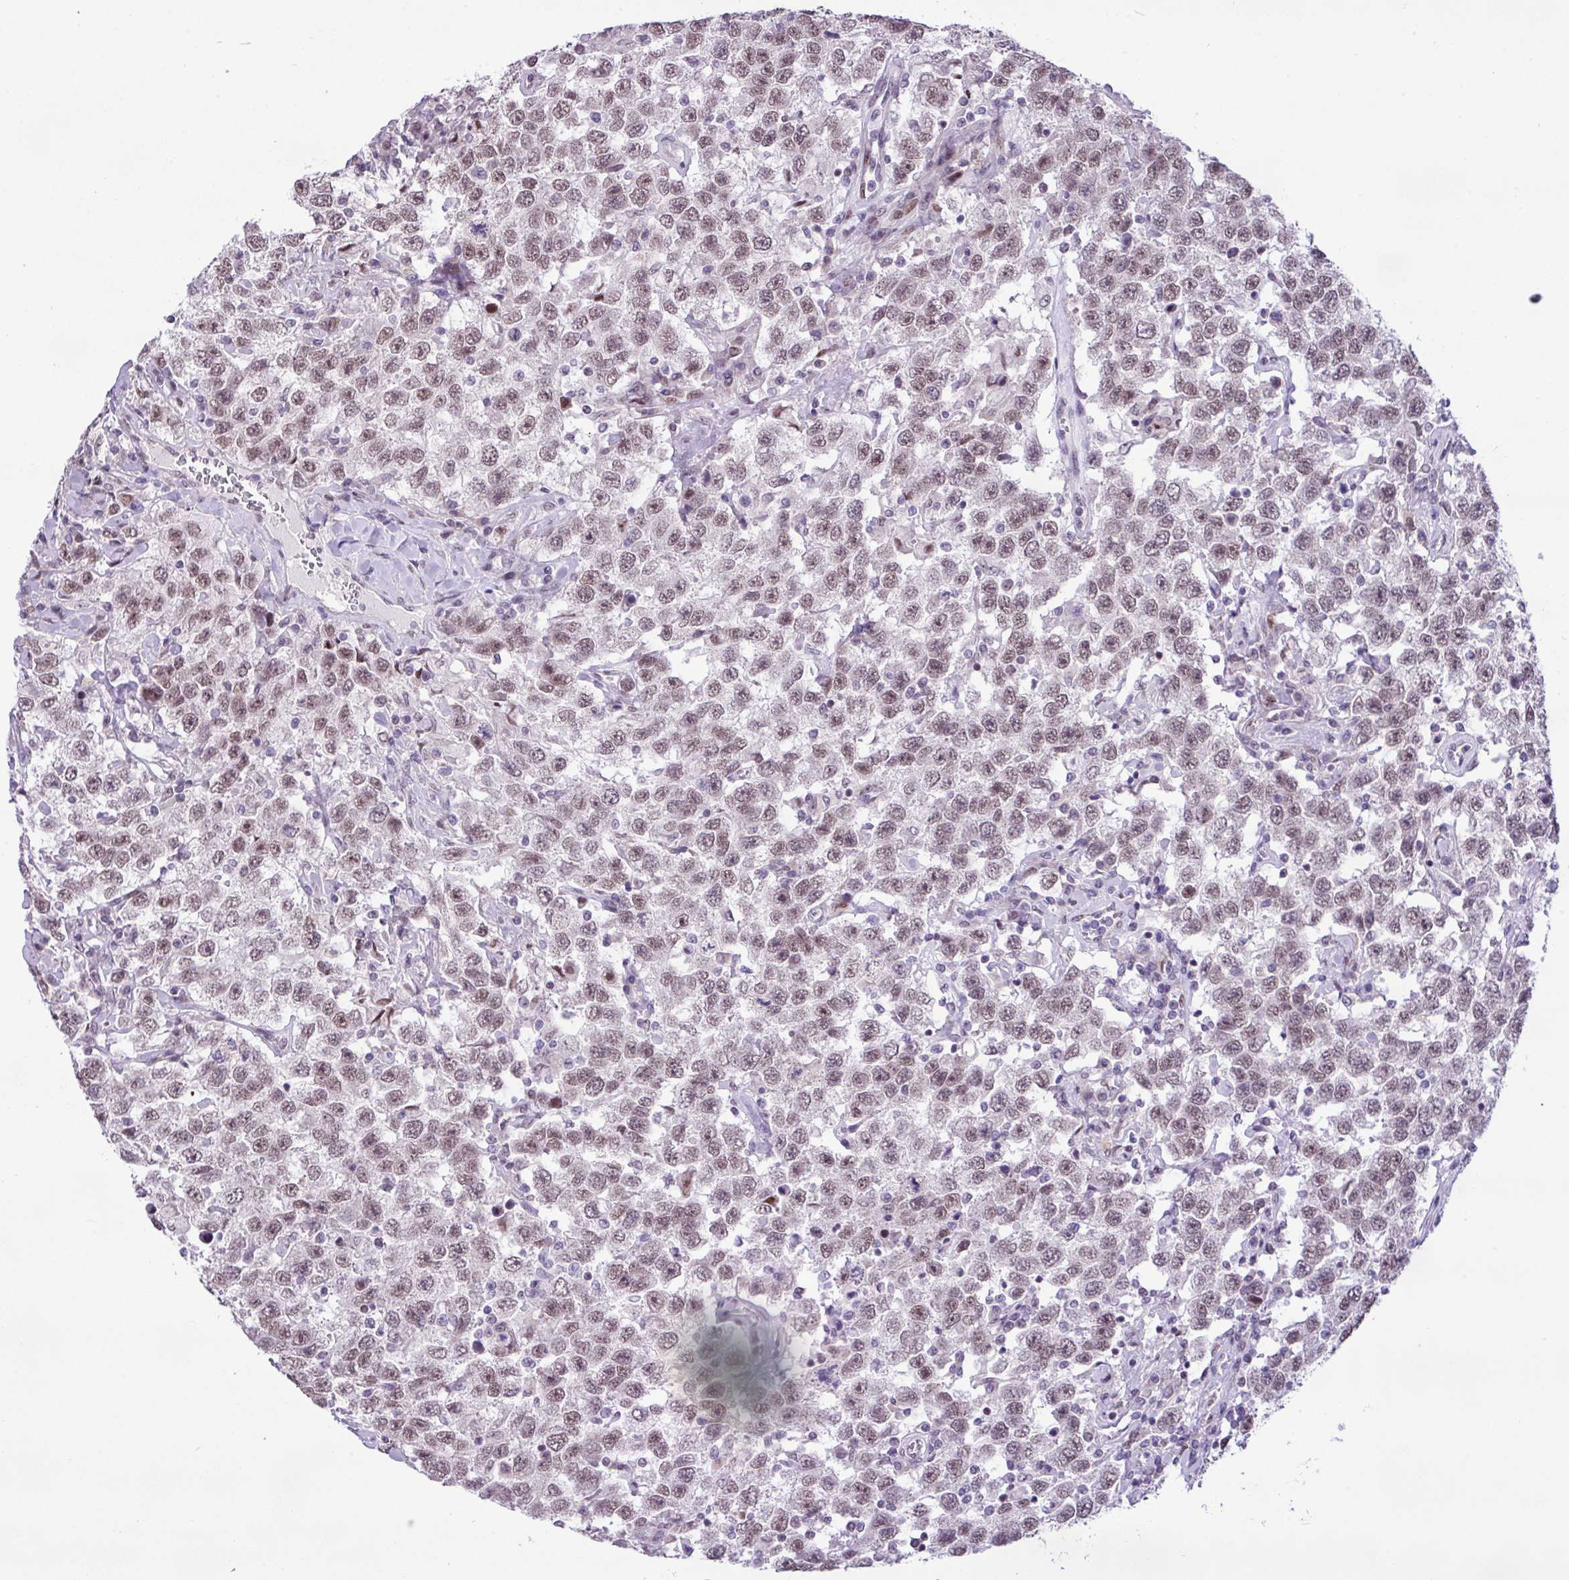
{"staining": {"intensity": "weak", "quantity": "25%-75%", "location": "nuclear"}, "tissue": "testis cancer", "cell_type": "Tumor cells", "image_type": "cancer", "snomed": [{"axis": "morphology", "description": "Seminoma, NOS"}, {"axis": "topography", "description": "Testis"}], "caption": "Testis cancer (seminoma) was stained to show a protein in brown. There is low levels of weak nuclear expression in approximately 25%-75% of tumor cells. (DAB (3,3'-diaminobenzidine) IHC, brown staining for protein, blue staining for nuclei).", "gene": "ZNF354A", "patient": {"sex": "male", "age": 41}}